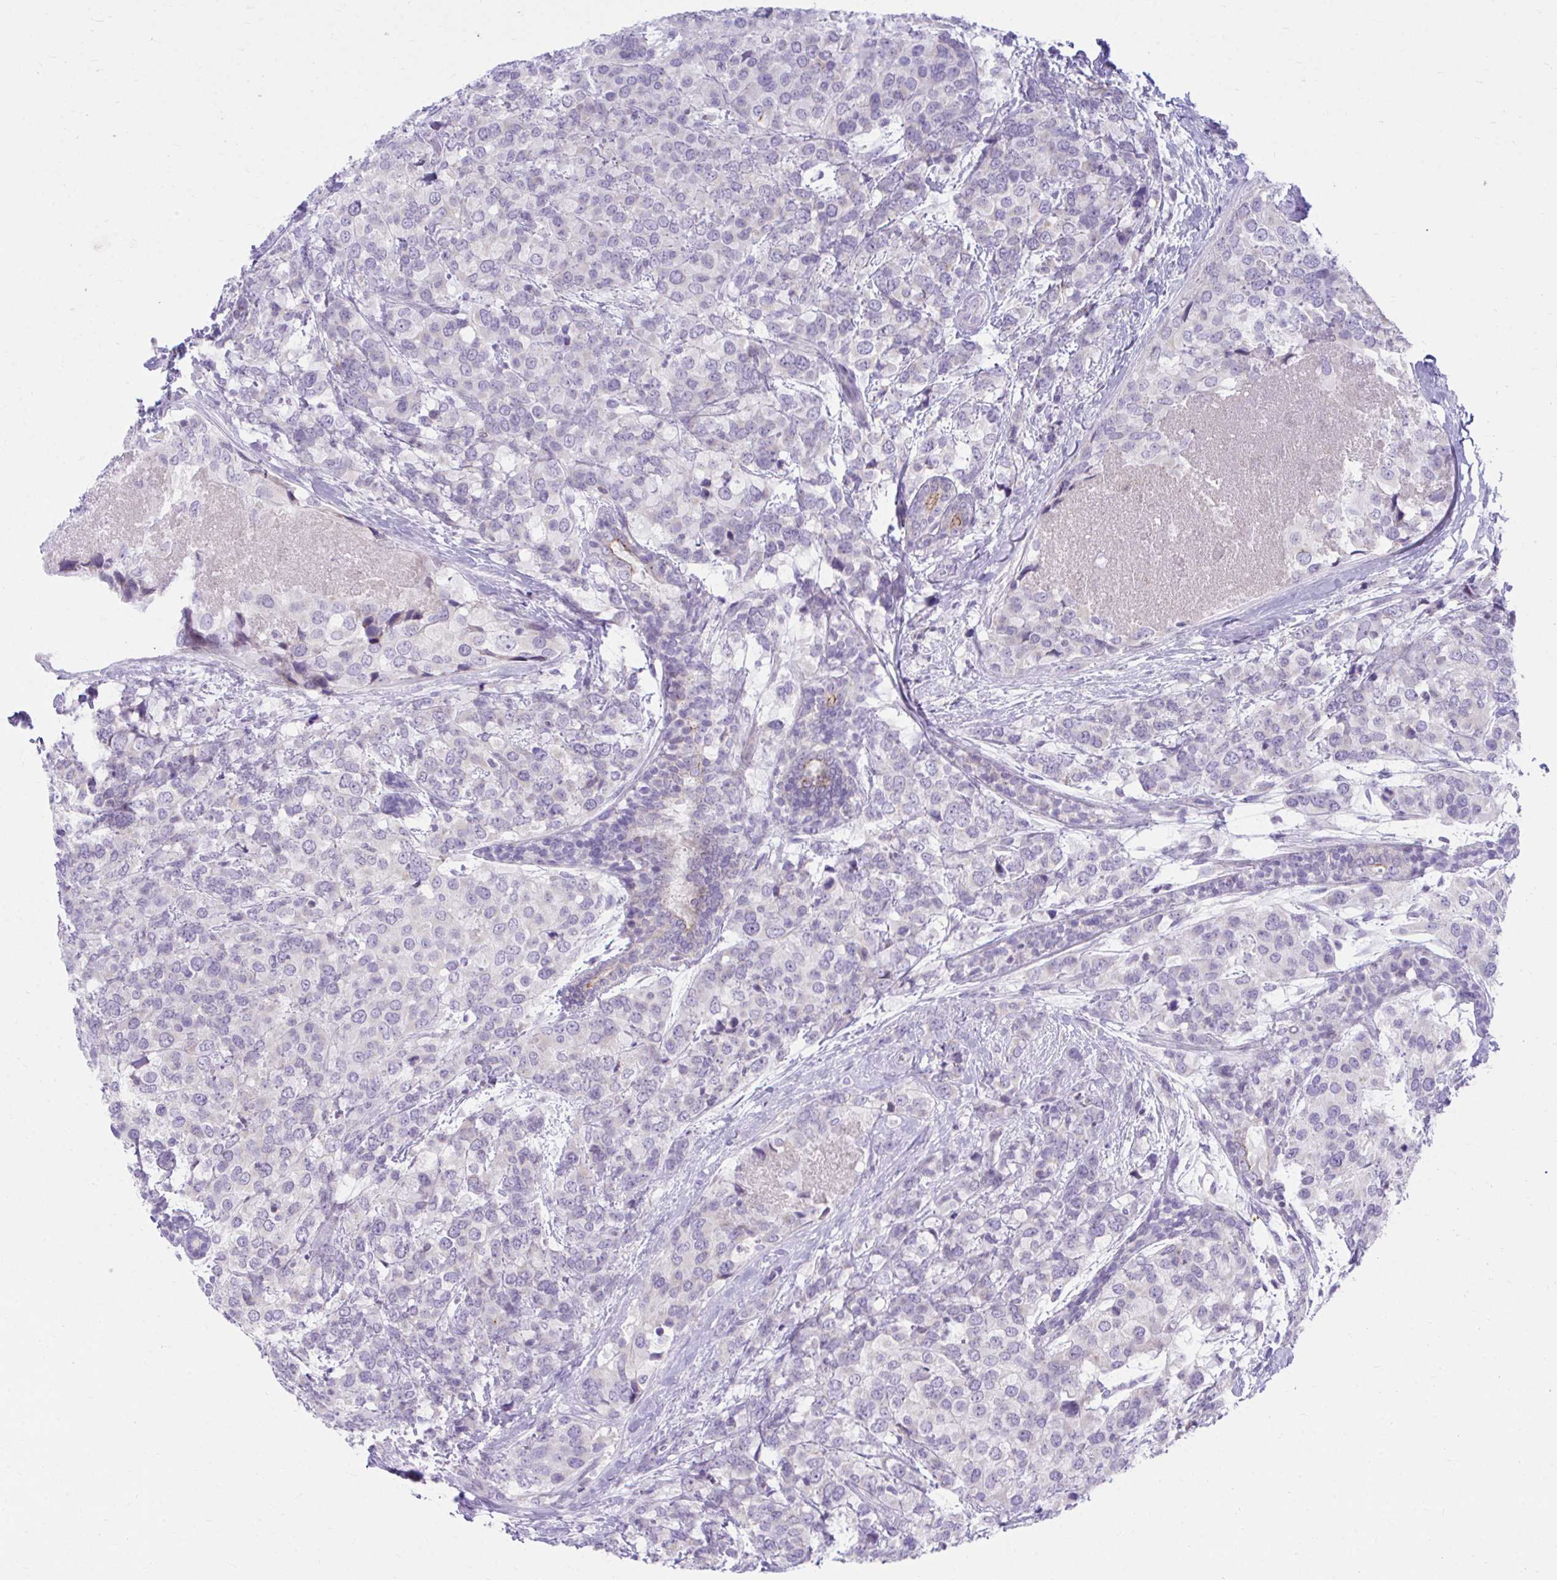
{"staining": {"intensity": "negative", "quantity": "none", "location": "none"}, "tissue": "breast cancer", "cell_type": "Tumor cells", "image_type": "cancer", "snomed": [{"axis": "morphology", "description": "Lobular carcinoma"}, {"axis": "topography", "description": "Breast"}], "caption": "This image is of breast cancer stained with IHC to label a protein in brown with the nuclei are counter-stained blue. There is no positivity in tumor cells.", "gene": "OR7A5", "patient": {"sex": "female", "age": 59}}